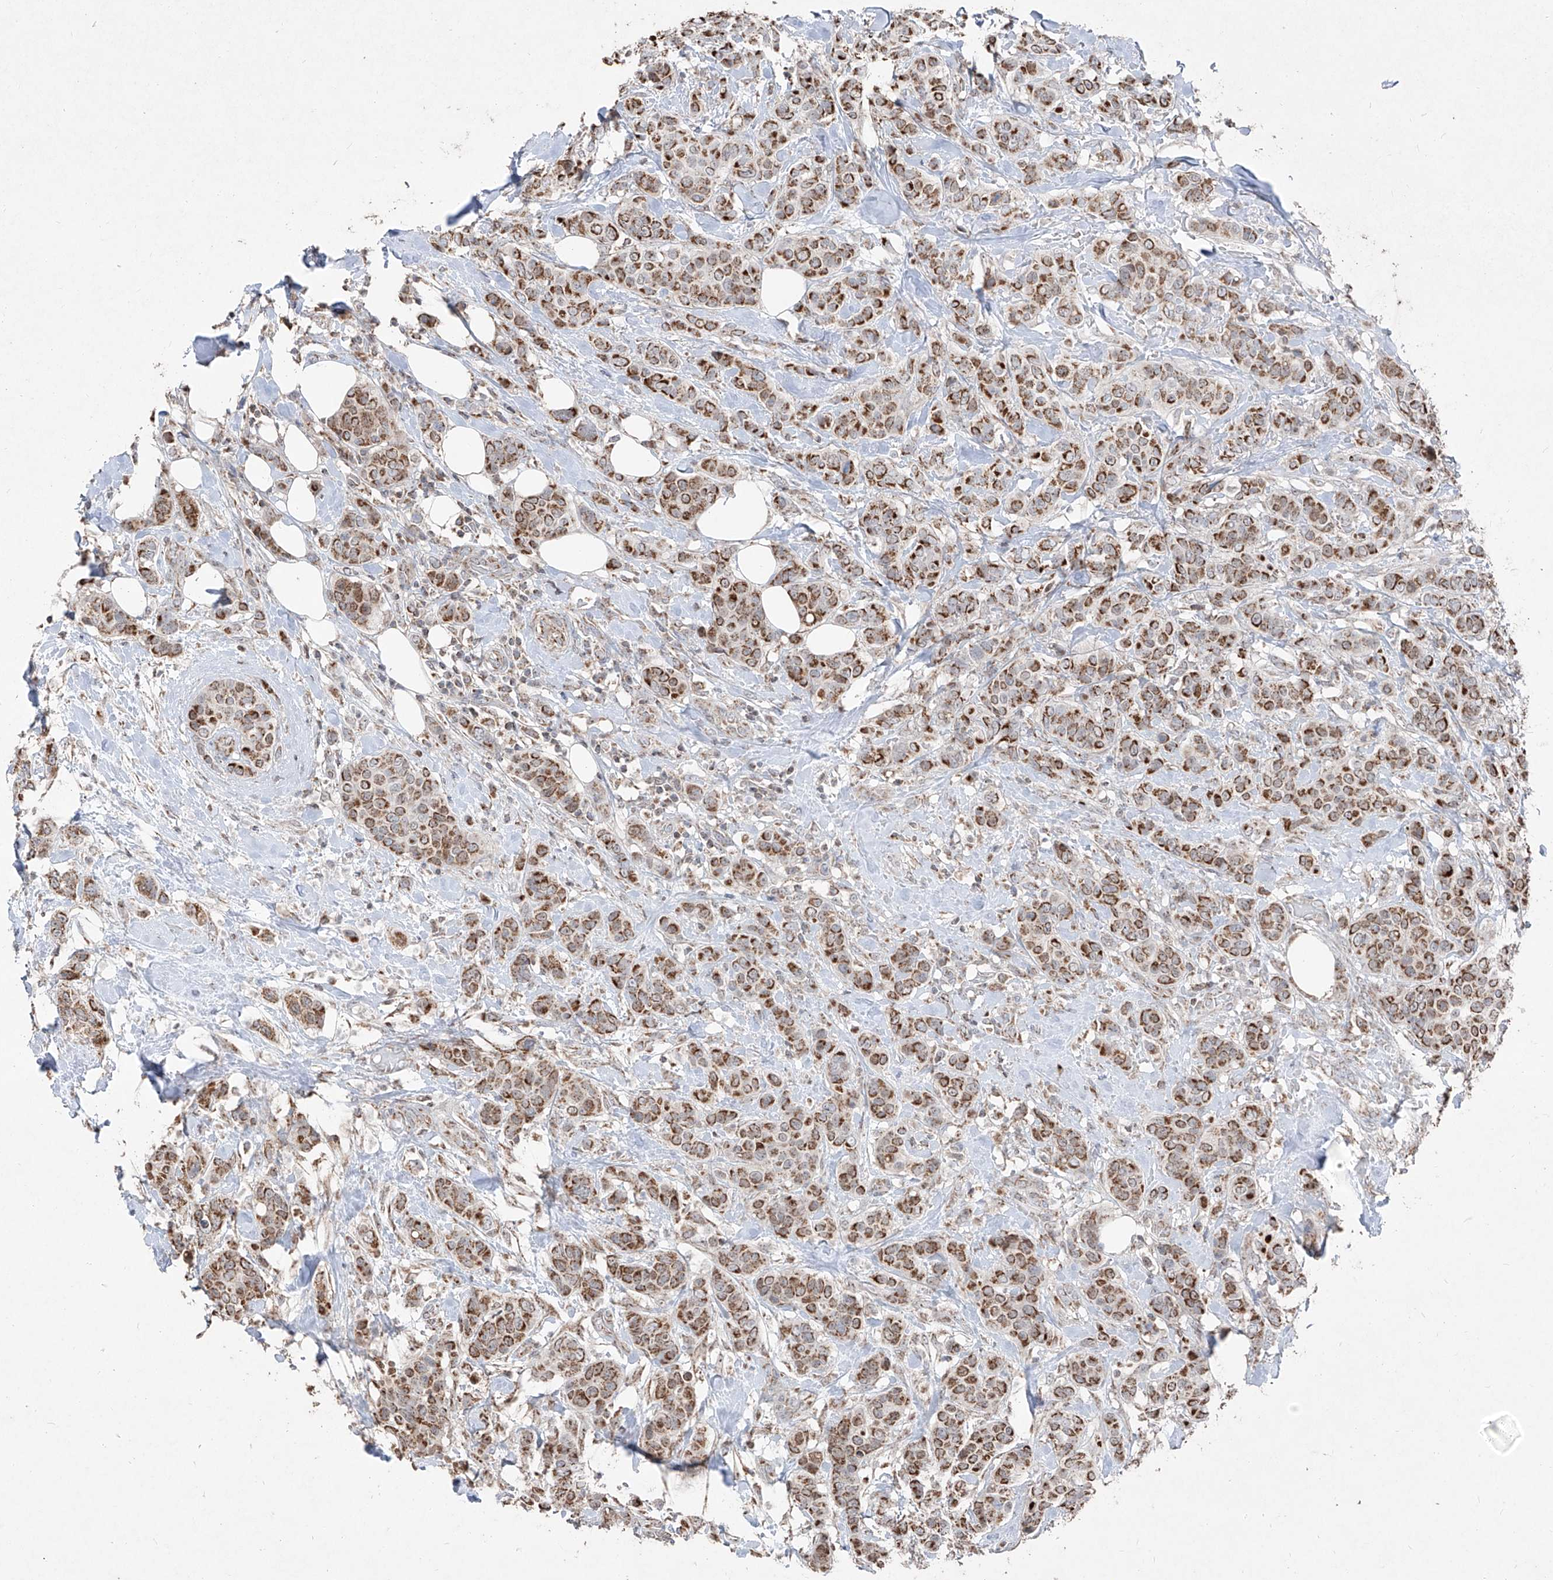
{"staining": {"intensity": "moderate", "quantity": ">75%", "location": "cytoplasmic/membranous"}, "tissue": "breast cancer", "cell_type": "Tumor cells", "image_type": "cancer", "snomed": [{"axis": "morphology", "description": "Lobular carcinoma"}, {"axis": "topography", "description": "Breast"}], "caption": "Protein expression analysis of human breast lobular carcinoma reveals moderate cytoplasmic/membranous staining in approximately >75% of tumor cells.", "gene": "NDUFB3", "patient": {"sex": "female", "age": 51}}